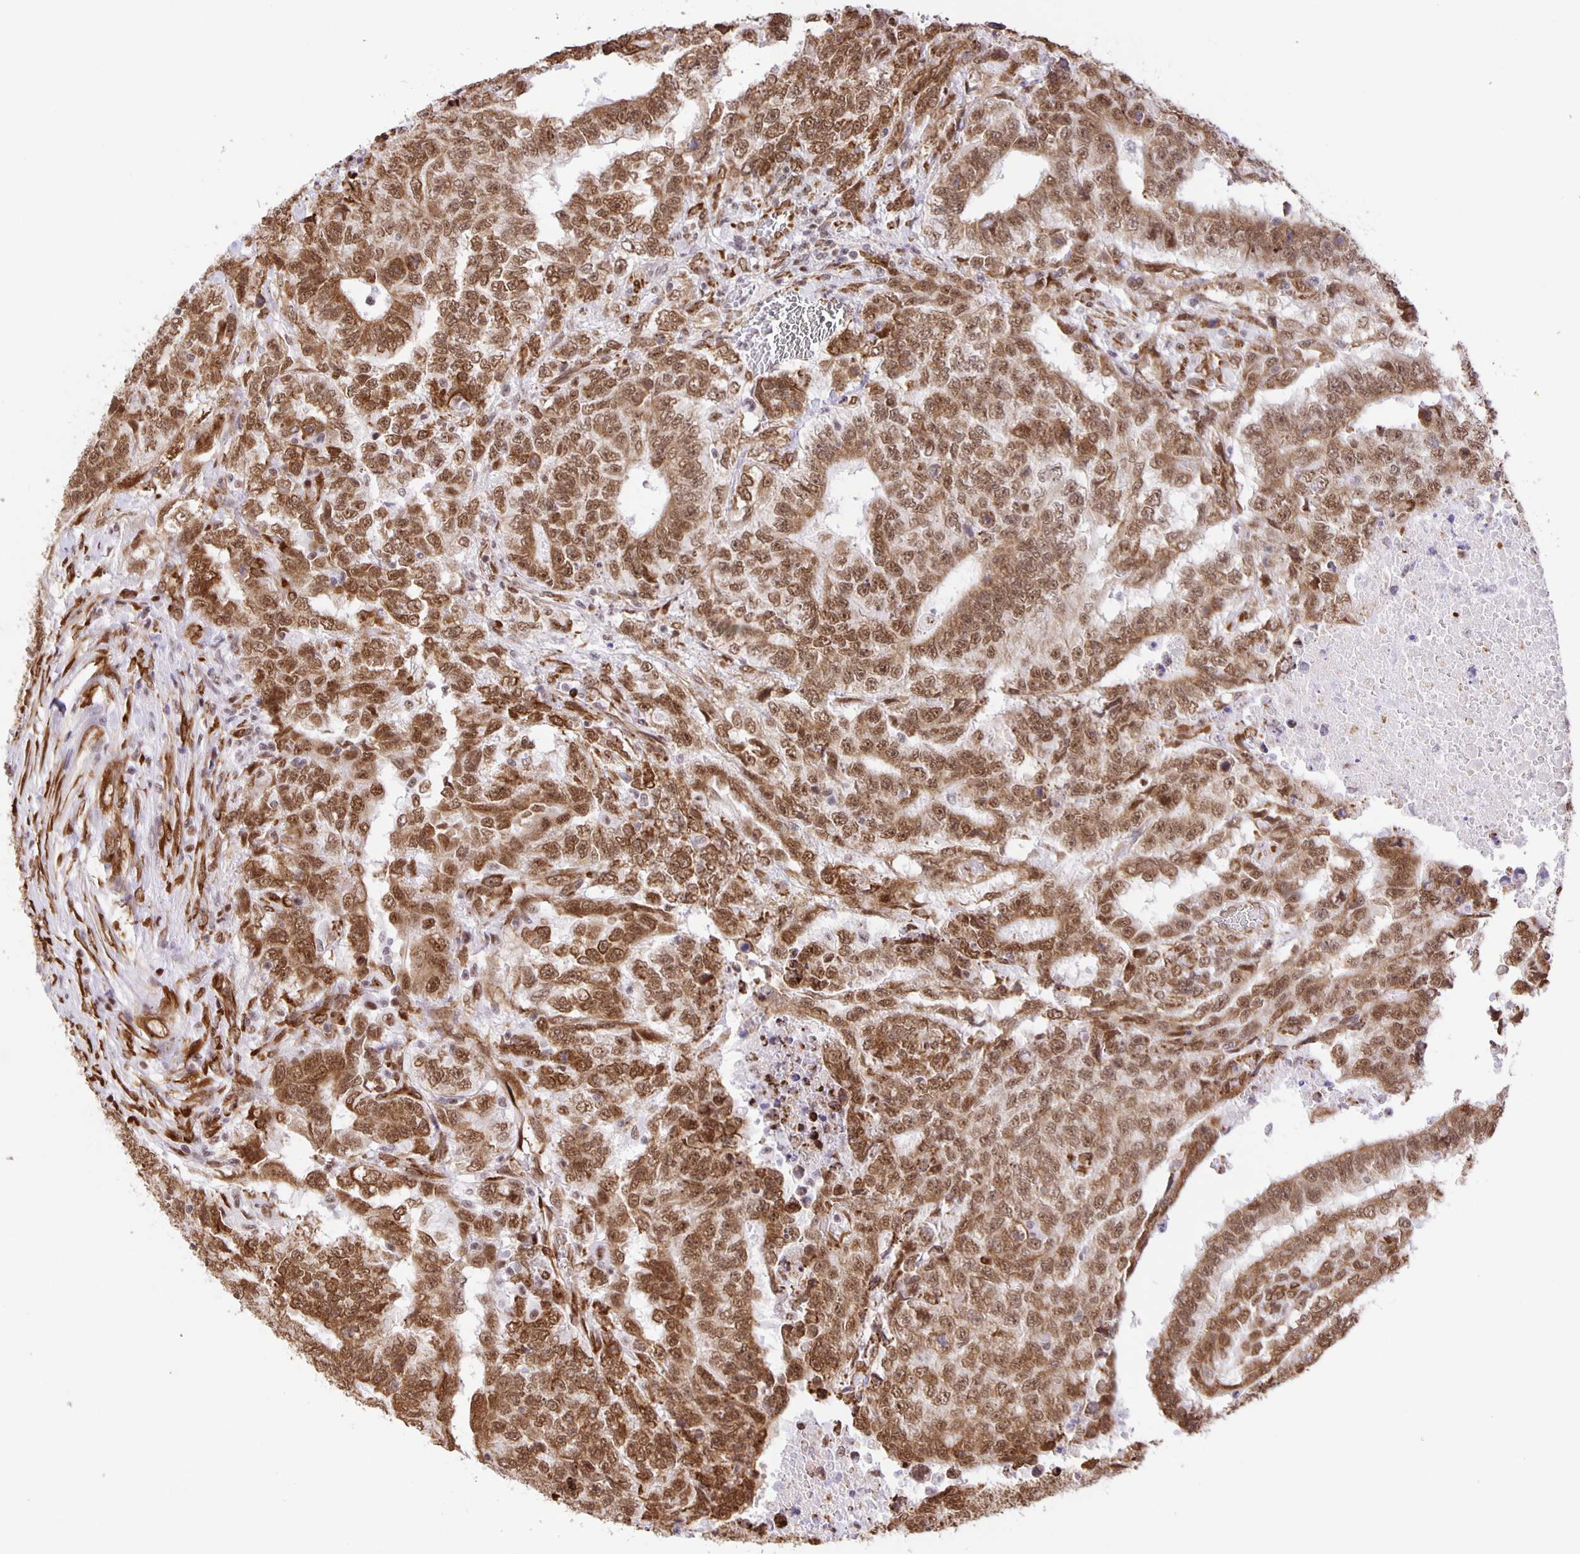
{"staining": {"intensity": "moderate", "quantity": ">75%", "location": "nuclear"}, "tissue": "testis cancer", "cell_type": "Tumor cells", "image_type": "cancer", "snomed": [{"axis": "morphology", "description": "Carcinoma, Embryonal, NOS"}, {"axis": "topography", "description": "Testis"}], "caption": "Immunohistochemical staining of embryonal carcinoma (testis) shows medium levels of moderate nuclear expression in approximately >75% of tumor cells.", "gene": "ZRANB2", "patient": {"sex": "male", "age": 24}}